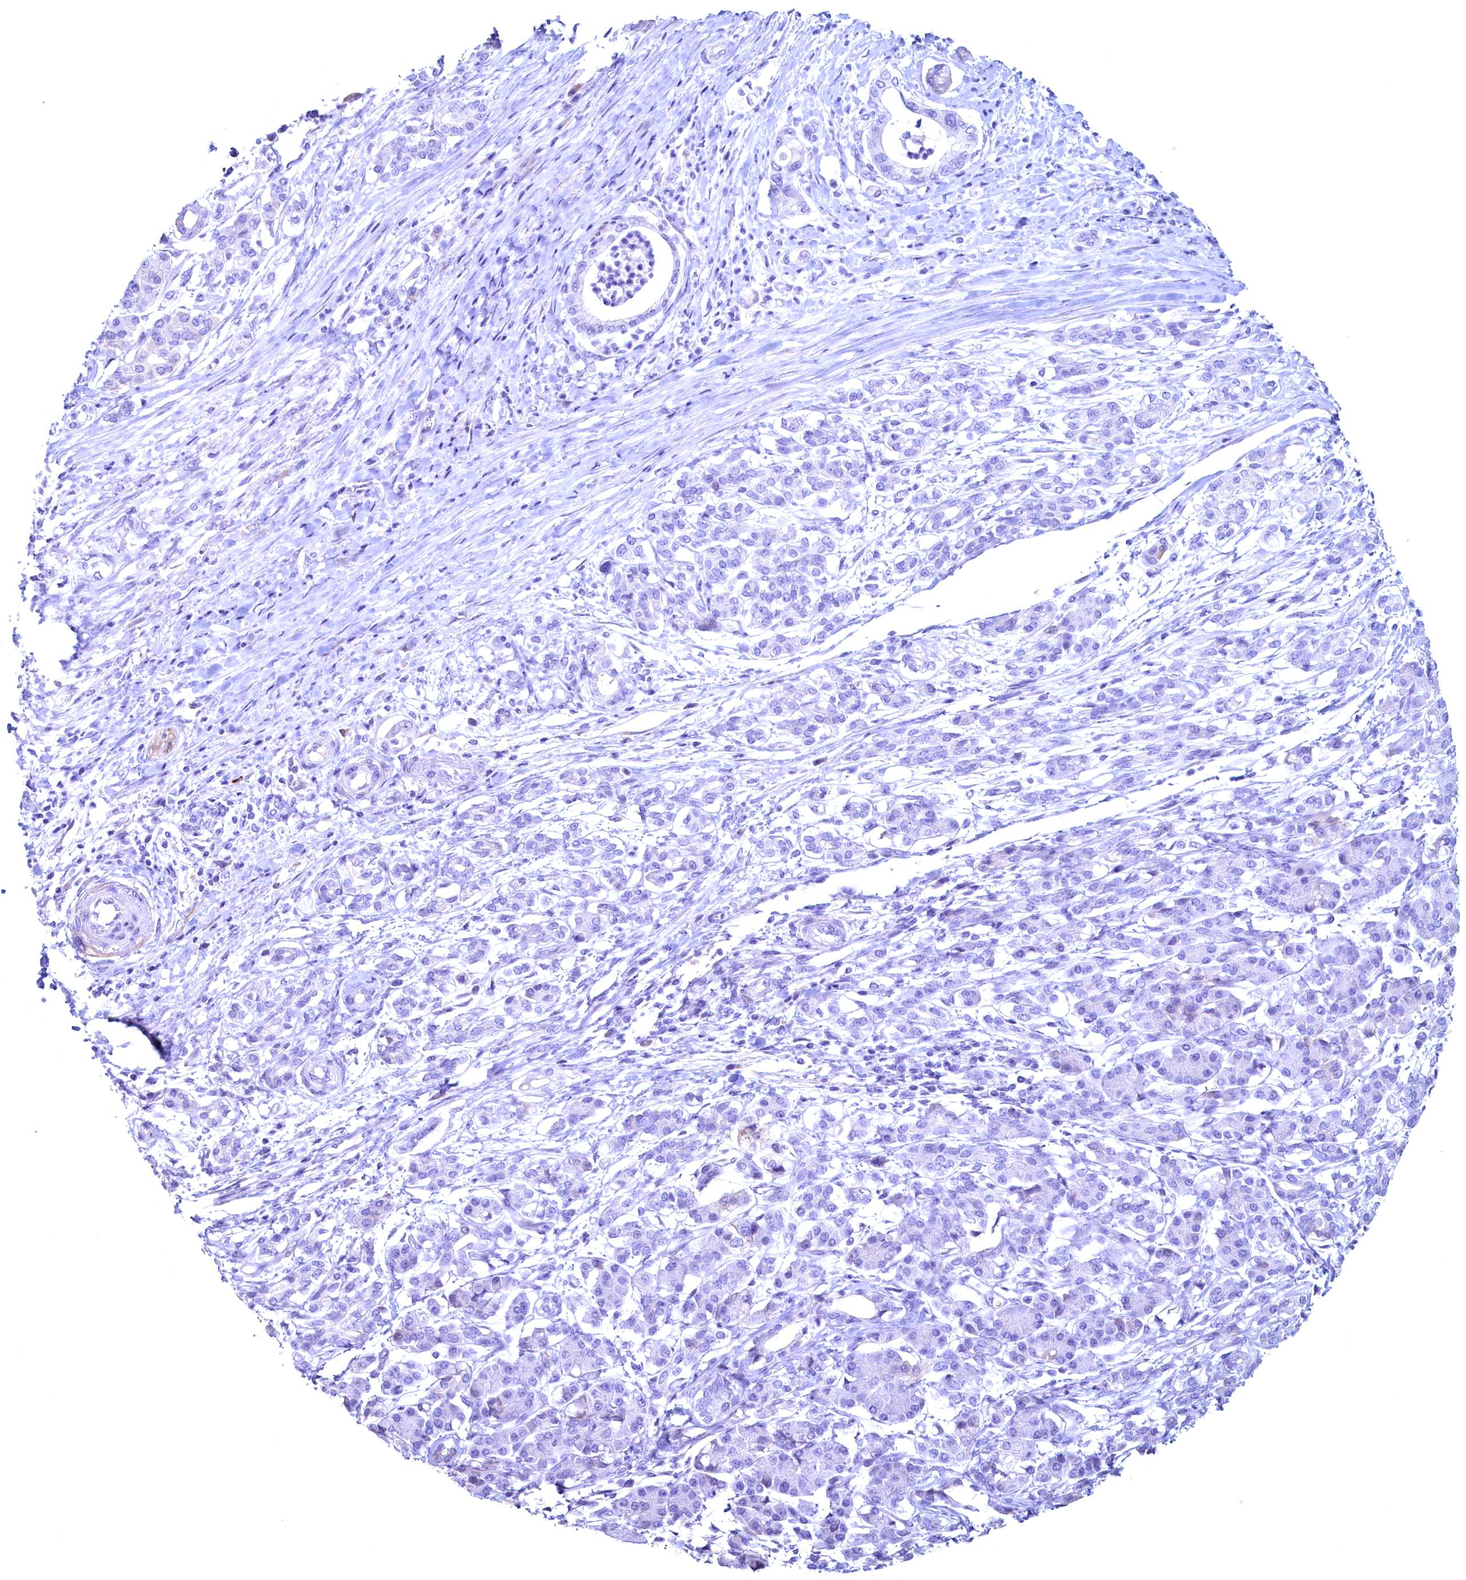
{"staining": {"intensity": "negative", "quantity": "none", "location": "none"}, "tissue": "pancreatic cancer", "cell_type": "Tumor cells", "image_type": "cancer", "snomed": [{"axis": "morphology", "description": "Adenocarcinoma, NOS"}, {"axis": "topography", "description": "Pancreas"}], "caption": "Tumor cells are negative for protein expression in human pancreatic cancer (adenocarcinoma).", "gene": "MAP1LC3A", "patient": {"sex": "female", "age": 55}}